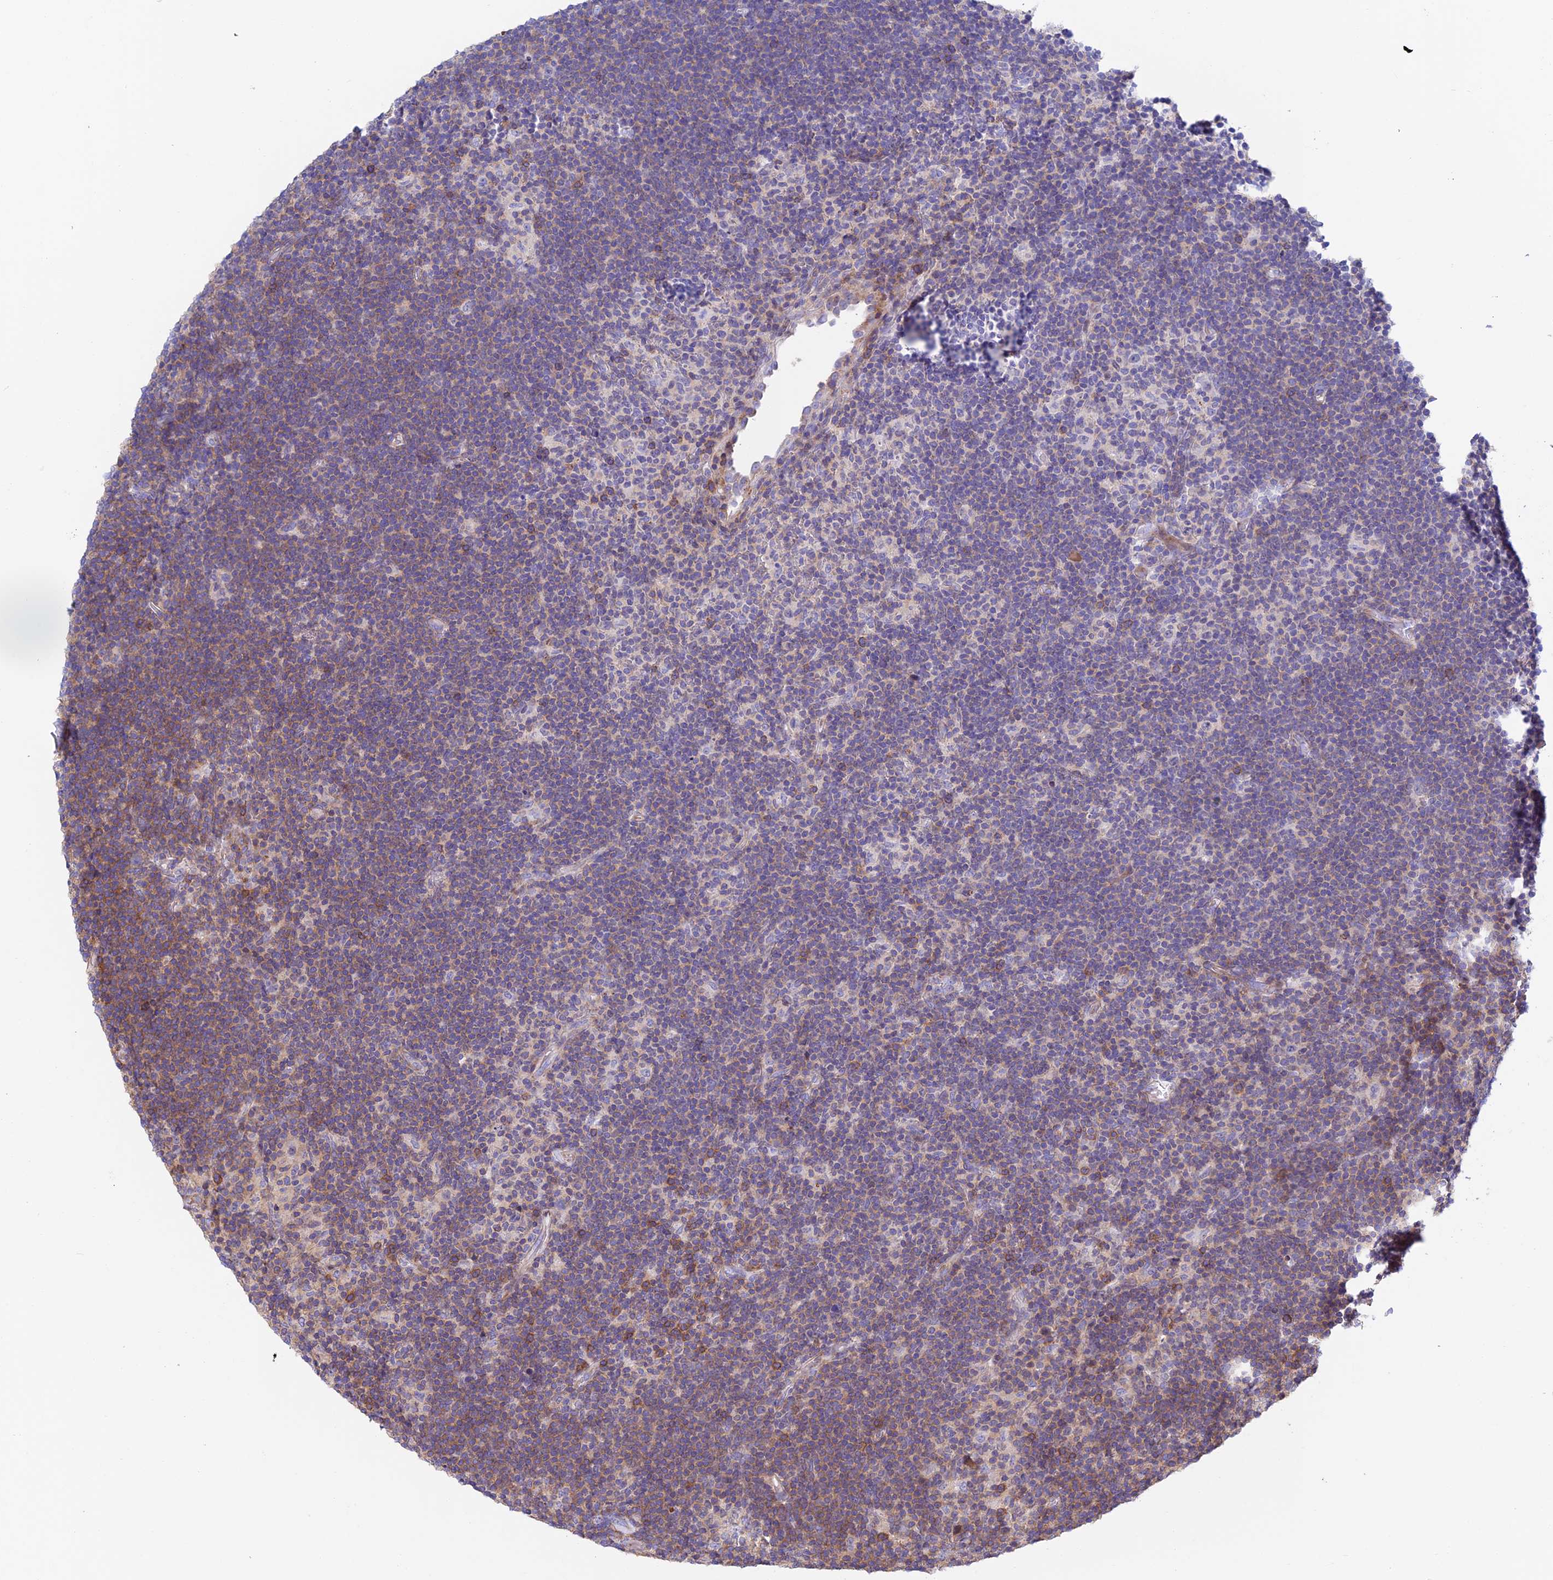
{"staining": {"intensity": "negative", "quantity": "none", "location": "none"}, "tissue": "lymphoma", "cell_type": "Tumor cells", "image_type": "cancer", "snomed": [{"axis": "morphology", "description": "Hodgkin's disease, NOS"}, {"axis": "topography", "description": "Lymph node"}], "caption": "A histopathology image of human Hodgkin's disease is negative for staining in tumor cells.", "gene": "PRIM1", "patient": {"sex": "female", "age": 57}}